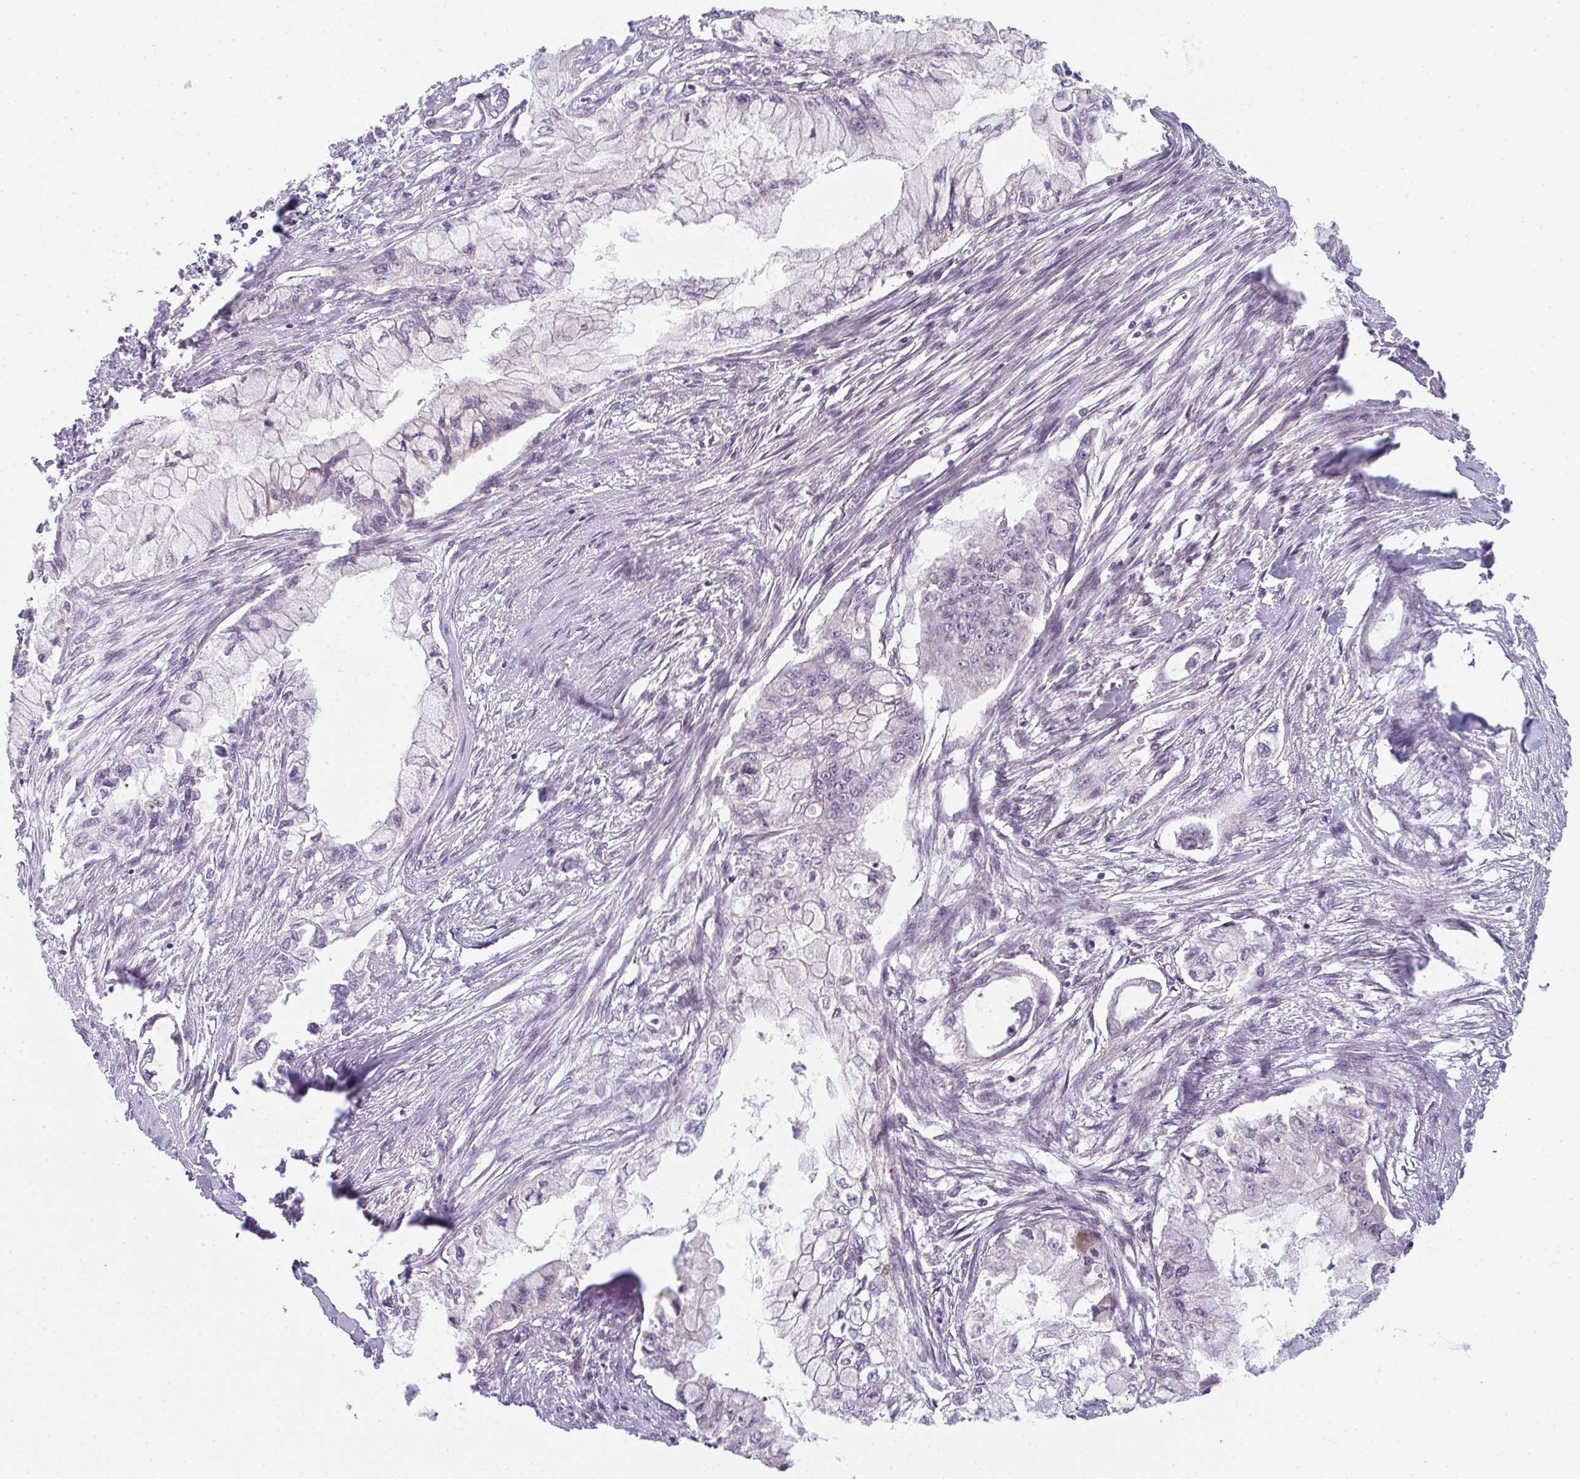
{"staining": {"intensity": "negative", "quantity": "none", "location": "none"}, "tissue": "pancreatic cancer", "cell_type": "Tumor cells", "image_type": "cancer", "snomed": [{"axis": "morphology", "description": "Adenocarcinoma, NOS"}, {"axis": "topography", "description": "Pancreas"}], "caption": "The IHC photomicrograph has no significant positivity in tumor cells of pancreatic adenocarcinoma tissue.", "gene": "TMEM237", "patient": {"sex": "male", "age": 48}}